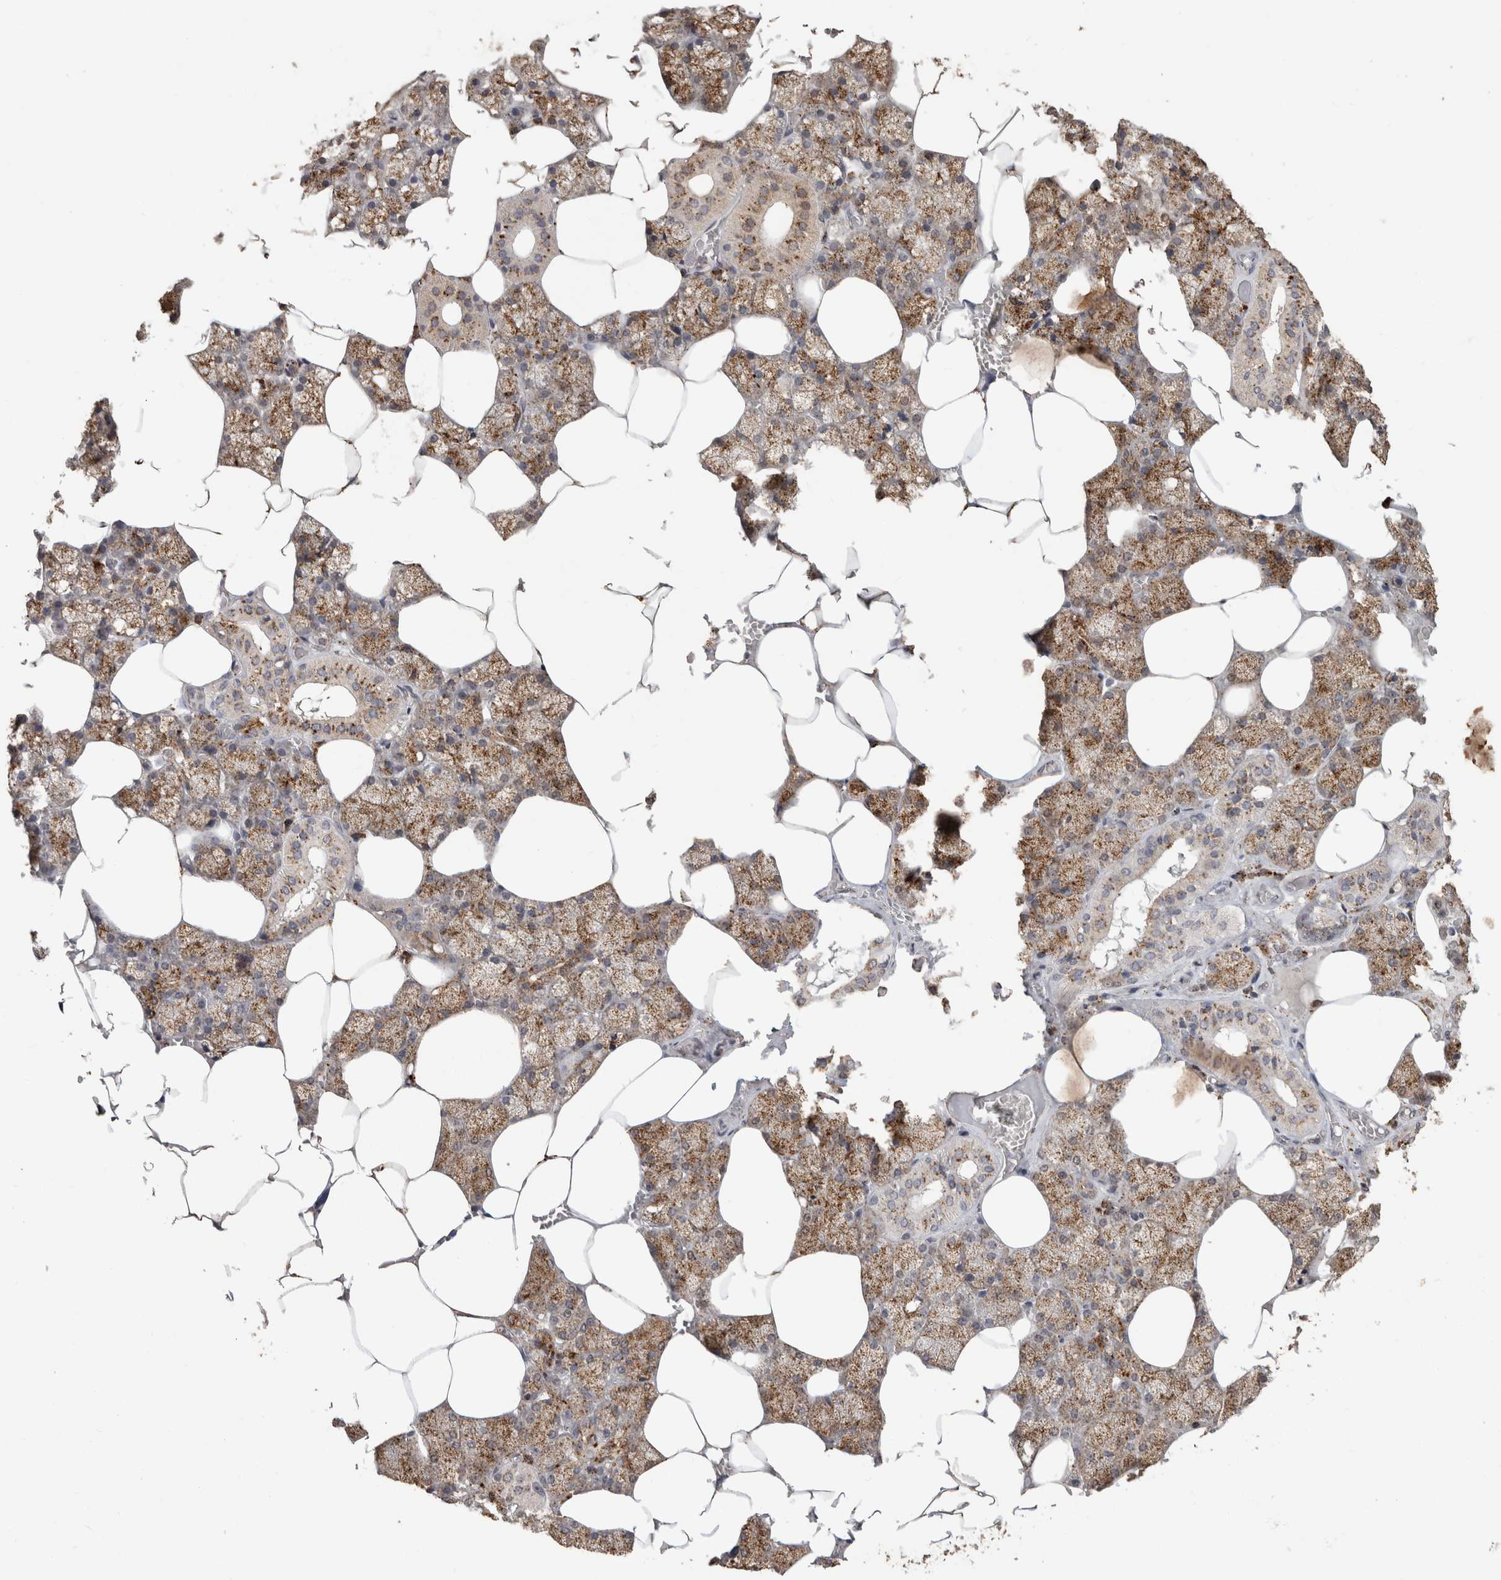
{"staining": {"intensity": "moderate", "quantity": ">75%", "location": "cytoplasmic/membranous"}, "tissue": "salivary gland", "cell_type": "Glandular cells", "image_type": "normal", "snomed": [{"axis": "morphology", "description": "Normal tissue, NOS"}, {"axis": "topography", "description": "Salivary gland"}], "caption": "Protein staining of normal salivary gland exhibits moderate cytoplasmic/membranous positivity in about >75% of glandular cells.", "gene": "ARSA", "patient": {"sex": "male", "age": 62}}